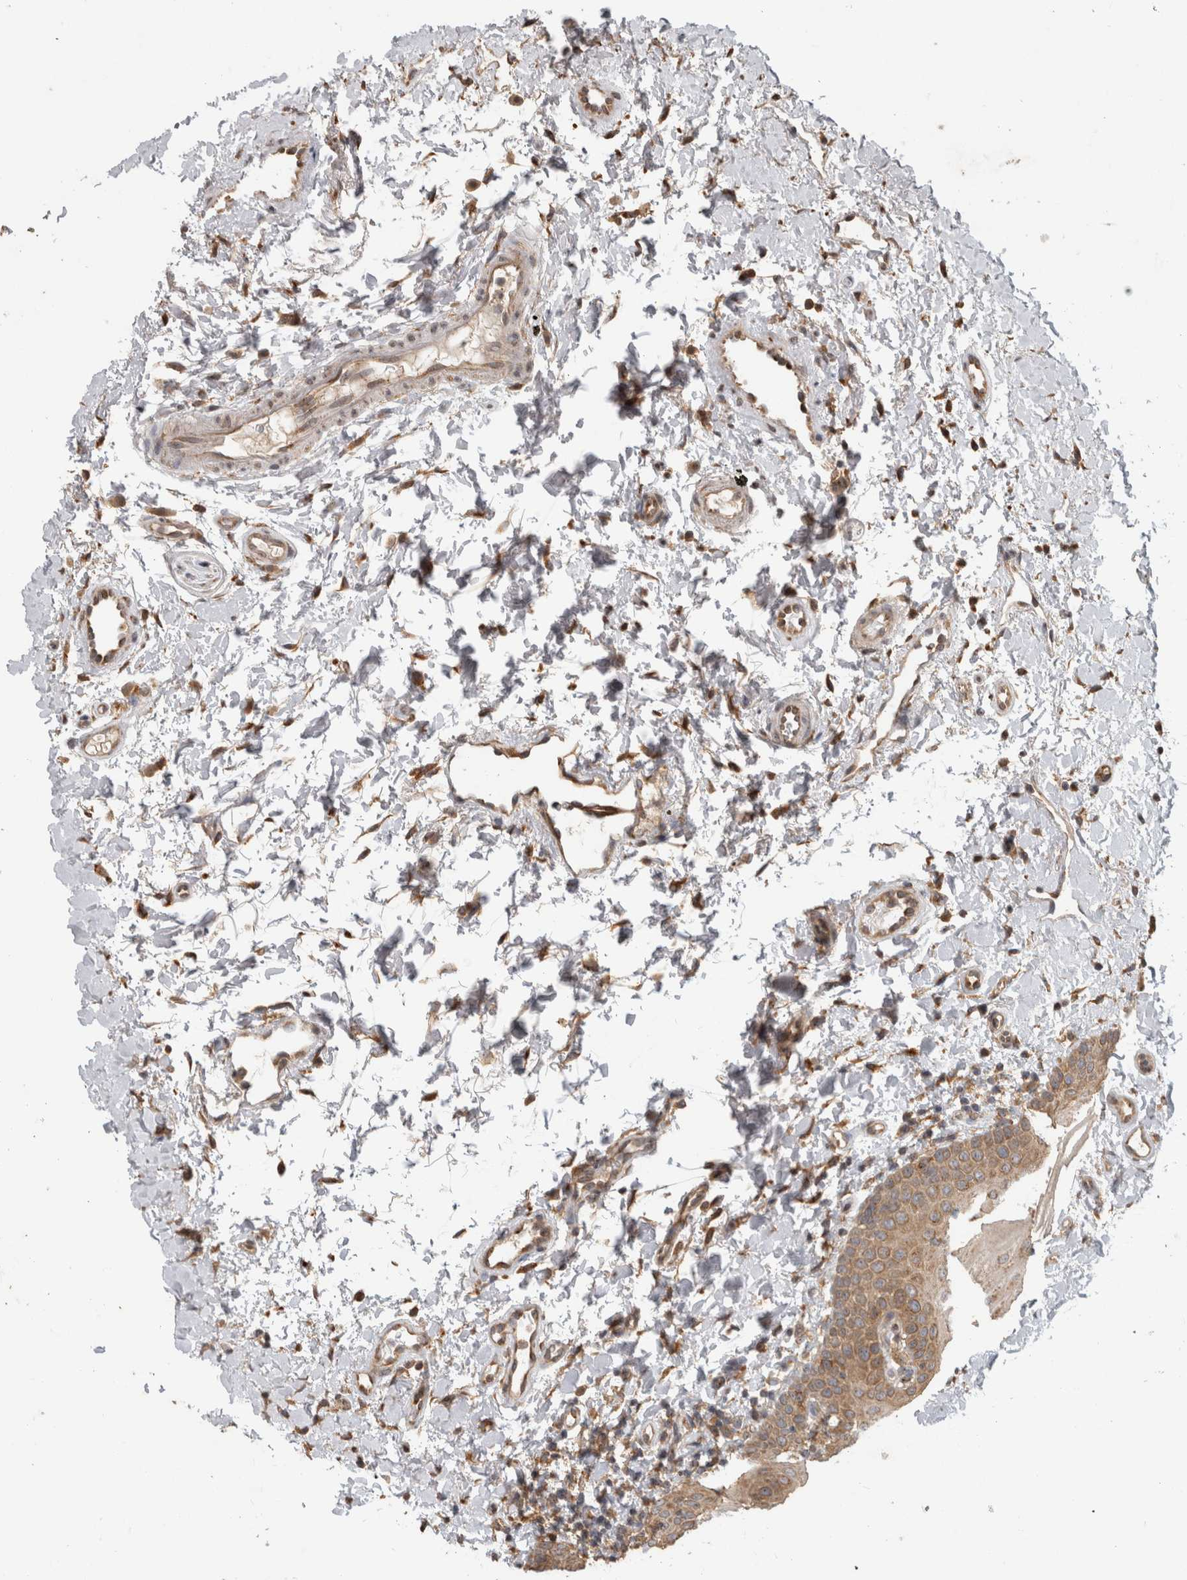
{"staining": {"intensity": "moderate", "quantity": "25%-75%", "location": "cytoplasmic/membranous"}, "tissue": "oral mucosa", "cell_type": "Squamous epithelial cells", "image_type": "normal", "snomed": [{"axis": "morphology", "description": "Normal tissue, NOS"}, {"axis": "topography", "description": "Skin"}, {"axis": "topography", "description": "Oral tissue"}], "caption": "Immunohistochemistry image of benign human oral mucosa stained for a protein (brown), which shows medium levels of moderate cytoplasmic/membranous staining in about 25%-75% of squamous epithelial cells.", "gene": "ATXN2", "patient": {"sex": "male", "age": 84}}